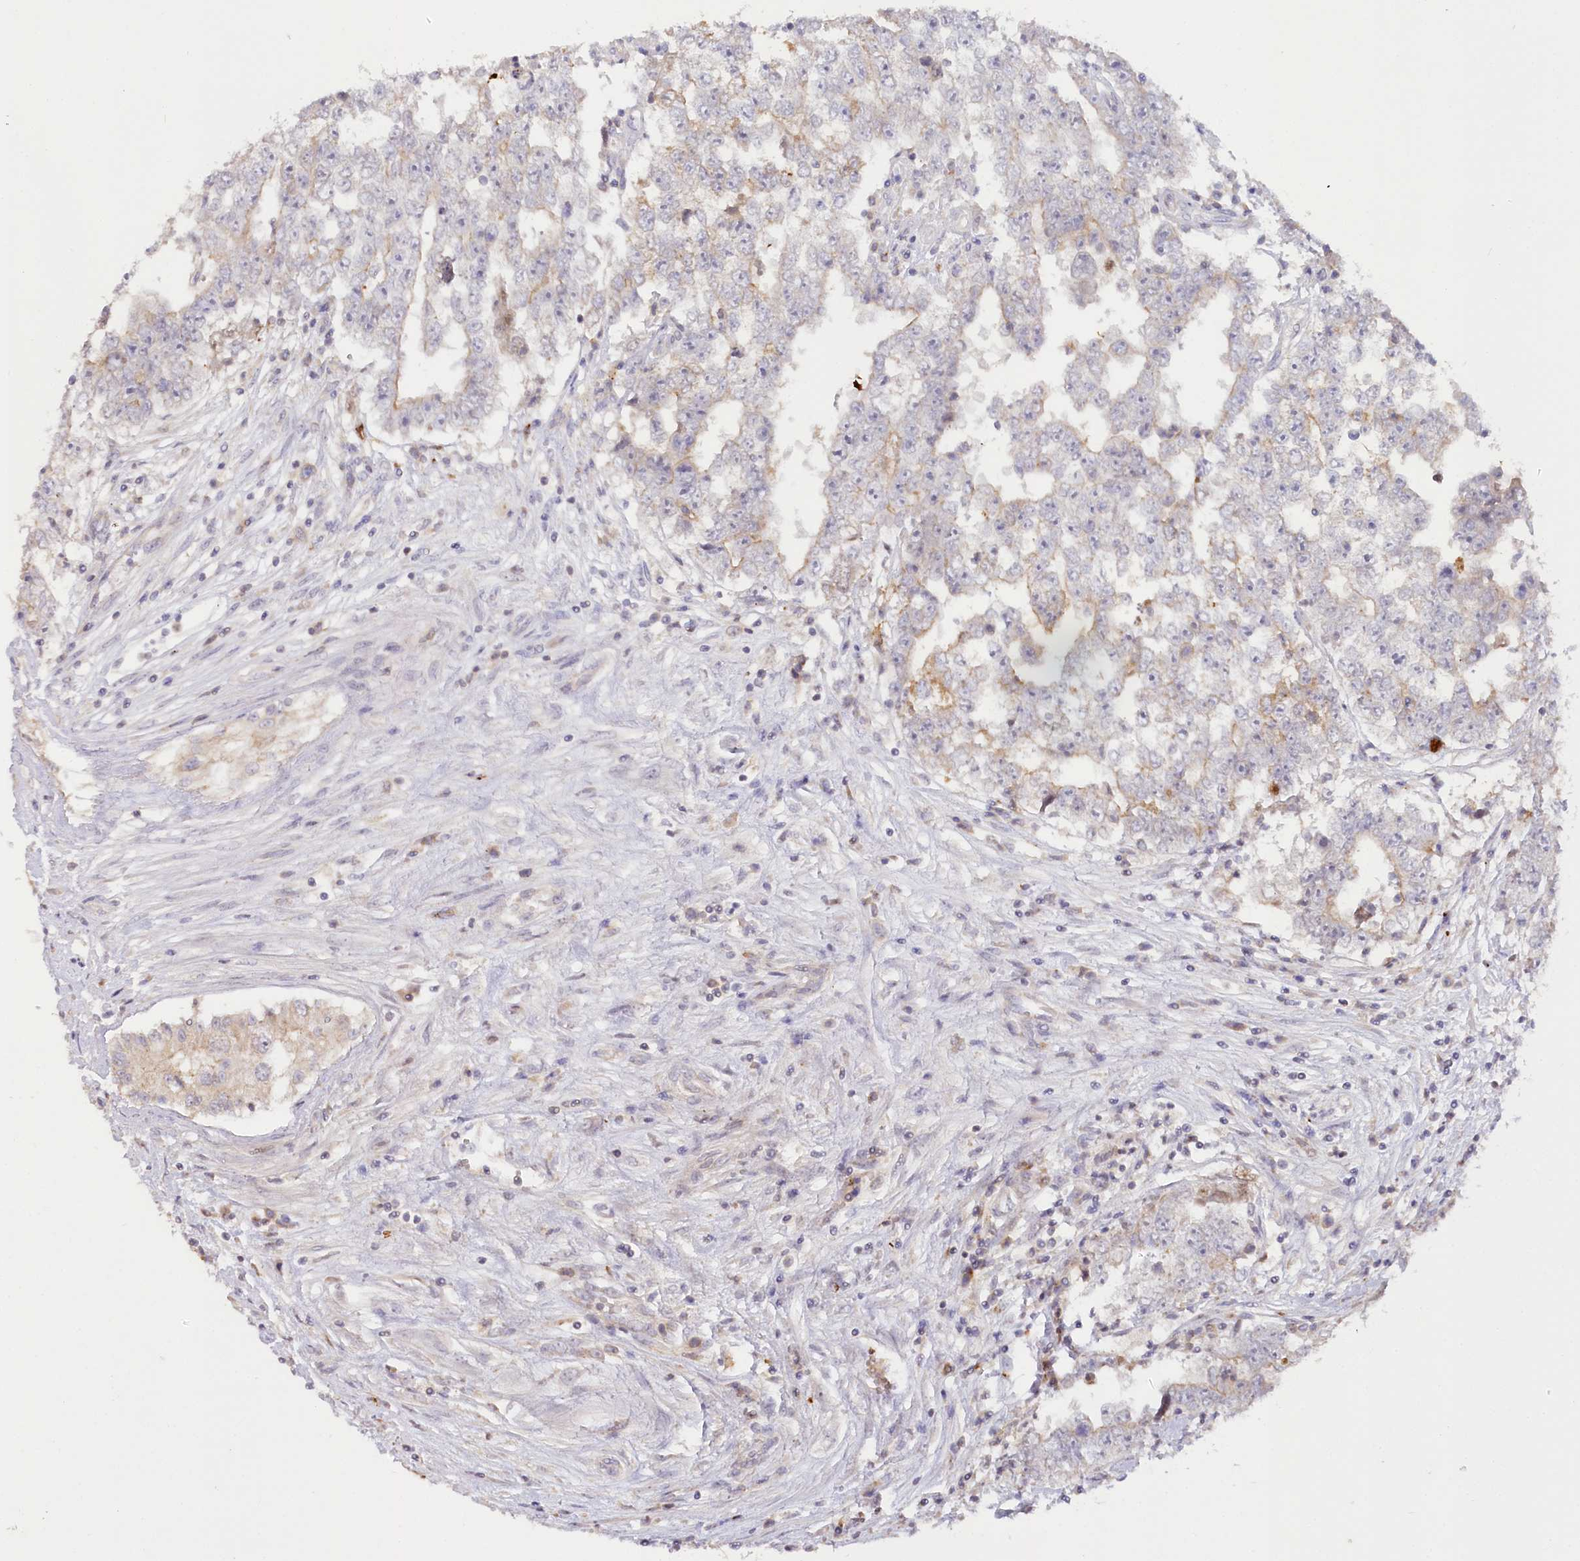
{"staining": {"intensity": "negative", "quantity": "none", "location": "none"}, "tissue": "testis cancer", "cell_type": "Tumor cells", "image_type": "cancer", "snomed": [{"axis": "morphology", "description": "Carcinoma, Embryonal, NOS"}, {"axis": "topography", "description": "Testis"}], "caption": "This is an immunohistochemistry (IHC) photomicrograph of human testis cancer (embryonal carcinoma). There is no staining in tumor cells.", "gene": "SLC6A11", "patient": {"sex": "male", "age": 25}}